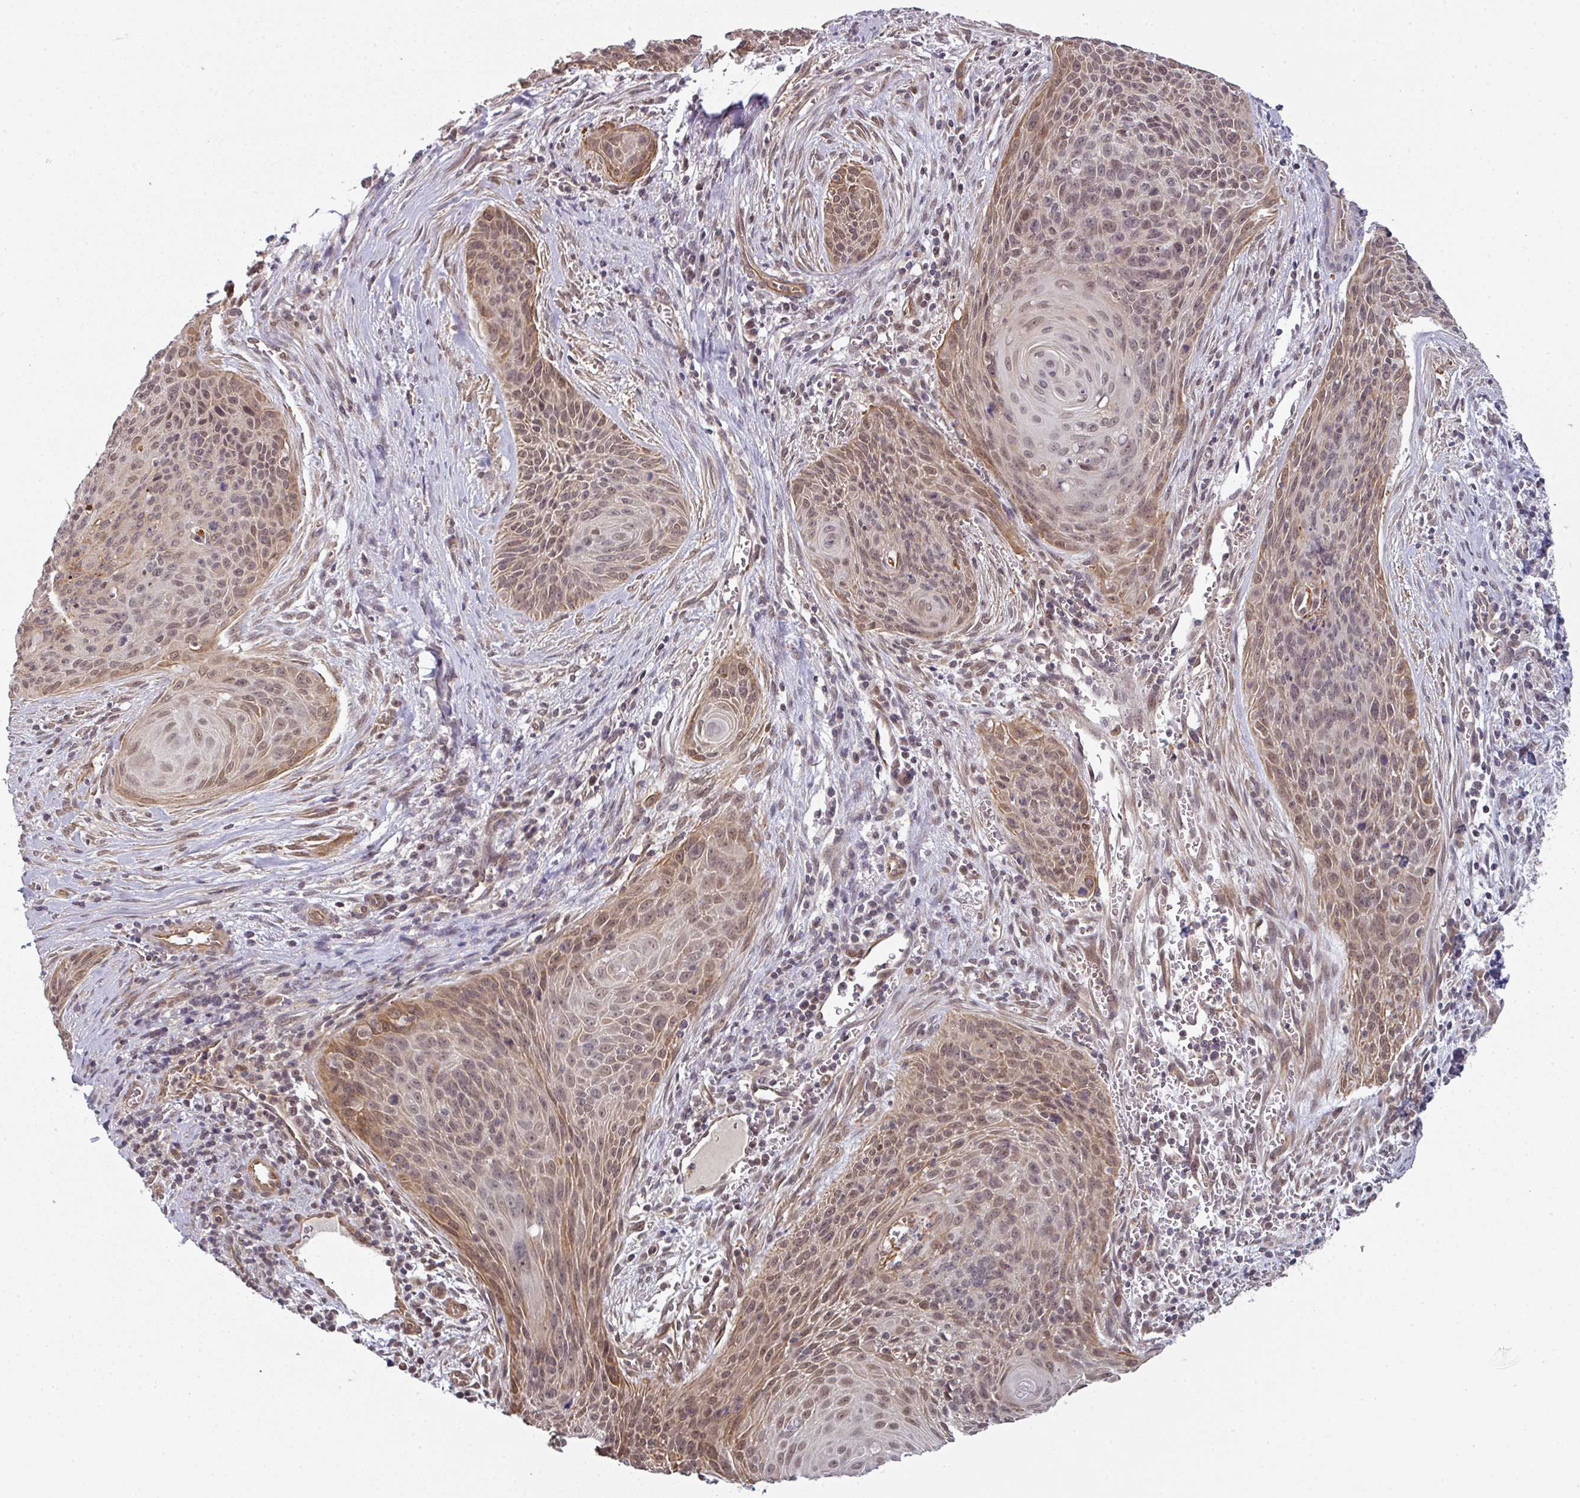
{"staining": {"intensity": "weak", "quantity": "25%-75%", "location": "nuclear"}, "tissue": "cervical cancer", "cell_type": "Tumor cells", "image_type": "cancer", "snomed": [{"axis": "morphology", "description": "Squamous cell carcinoma, NOS"}, {"axis": "topography", "description": "Cervix"}], "caption": "A micrograph of human squamous cell carcinoma (cervical) stained for a protein demonstrates weak nuclear brown staining in tumor cells.", "gene": "GTF2H3", "patient": {"sex": "female", "age": 55}}